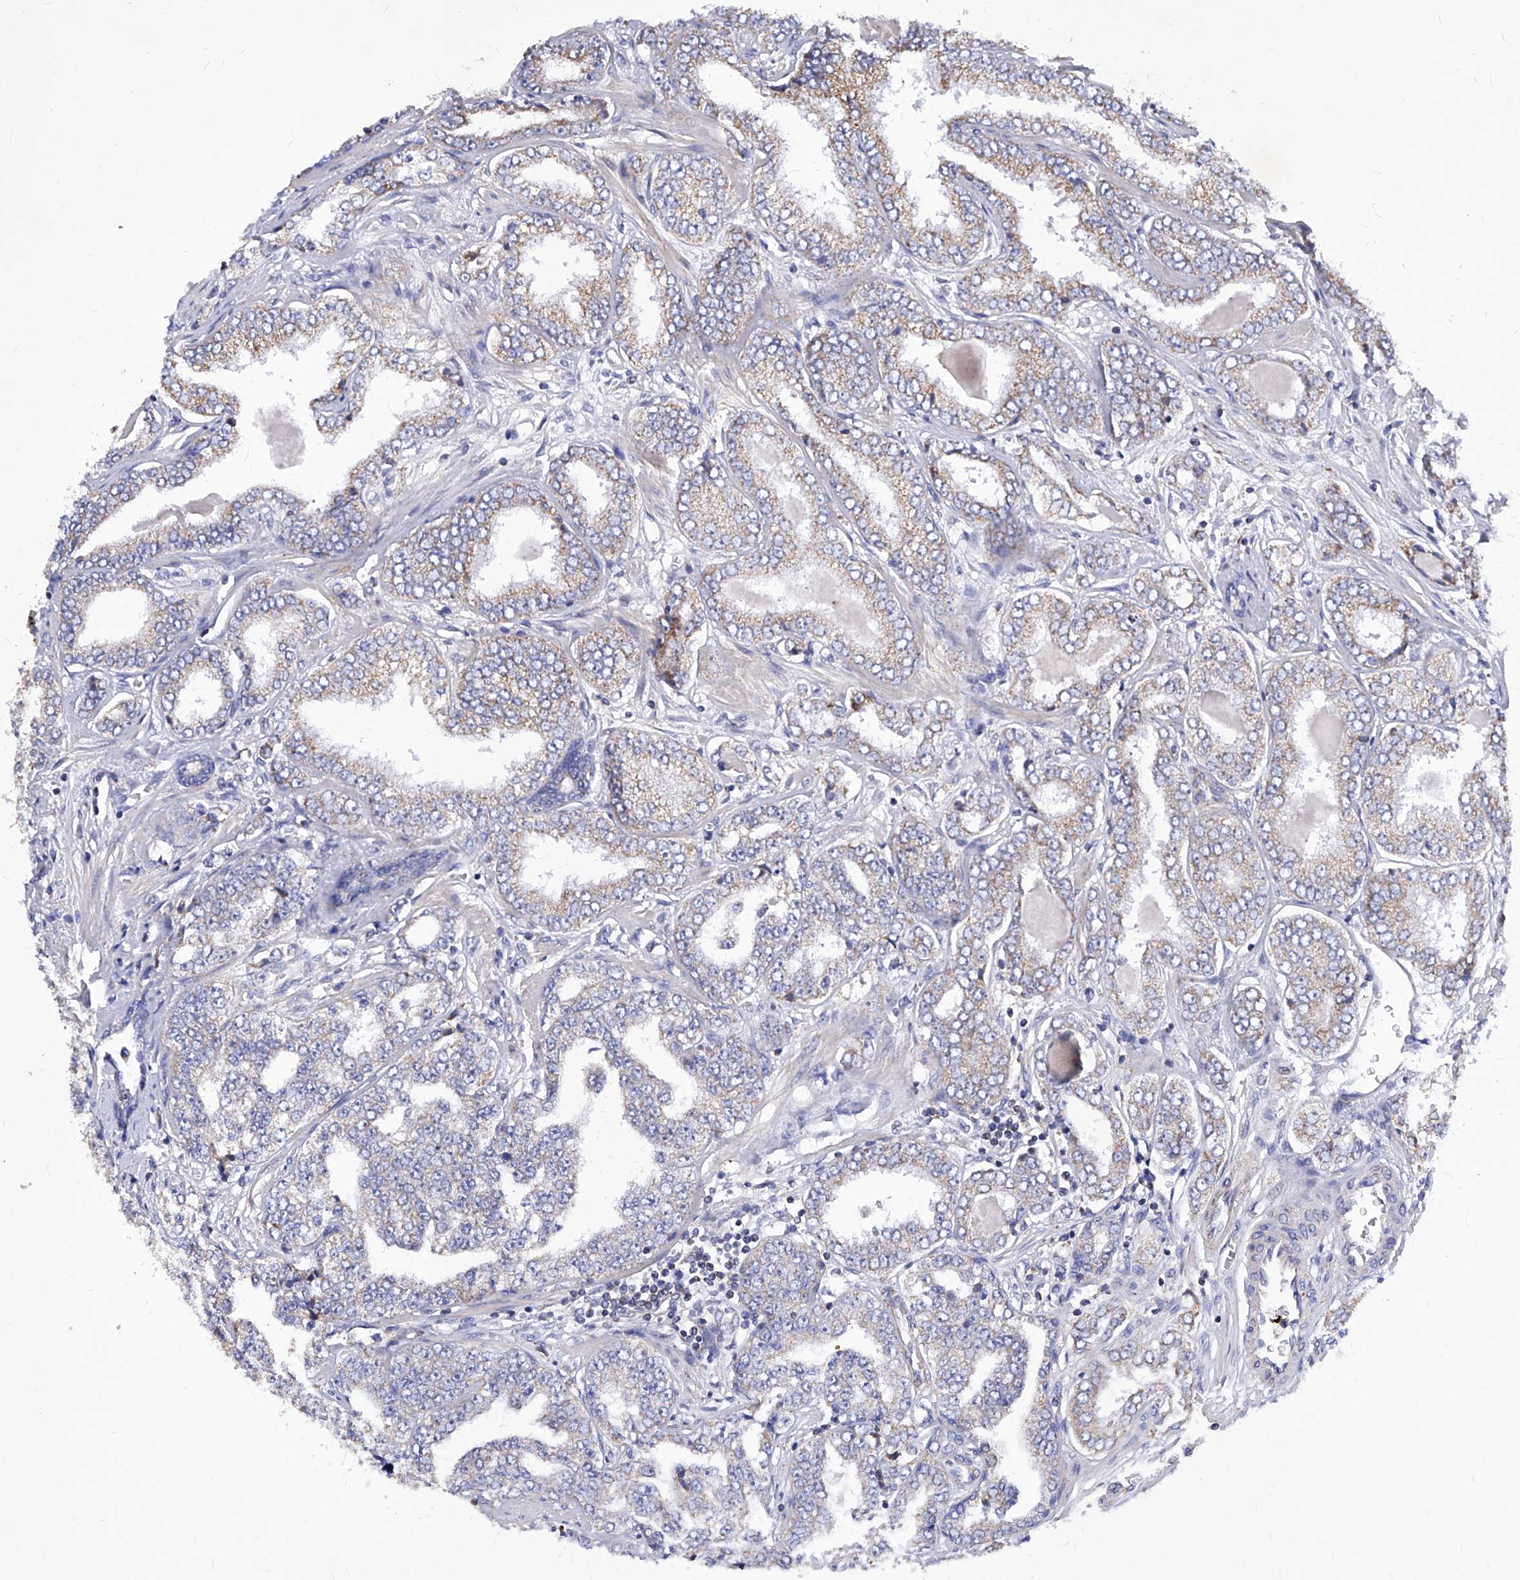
{"staining": {"intensity": "moderate", "quantity": ">75%", "location": "cytoplasmic/membranous"}, "tissue": "prostate cancer", "cell_type": "Tumor cells", "image_type": "cancer", "snomed": [{"axis": "morphology", "description": "Adenocarcinoma, High grade"}, {"axis": "topography", "description": "Prostate"}], "caption": "Protein staining reveals moderate cytoplasmic/membranous expression in approximately >75% of tumor cells in prostate cancer (adenocarcinoma (high-grade)).", "gene": "HRNR", "patient": {"sex": "male", "age": 71}}